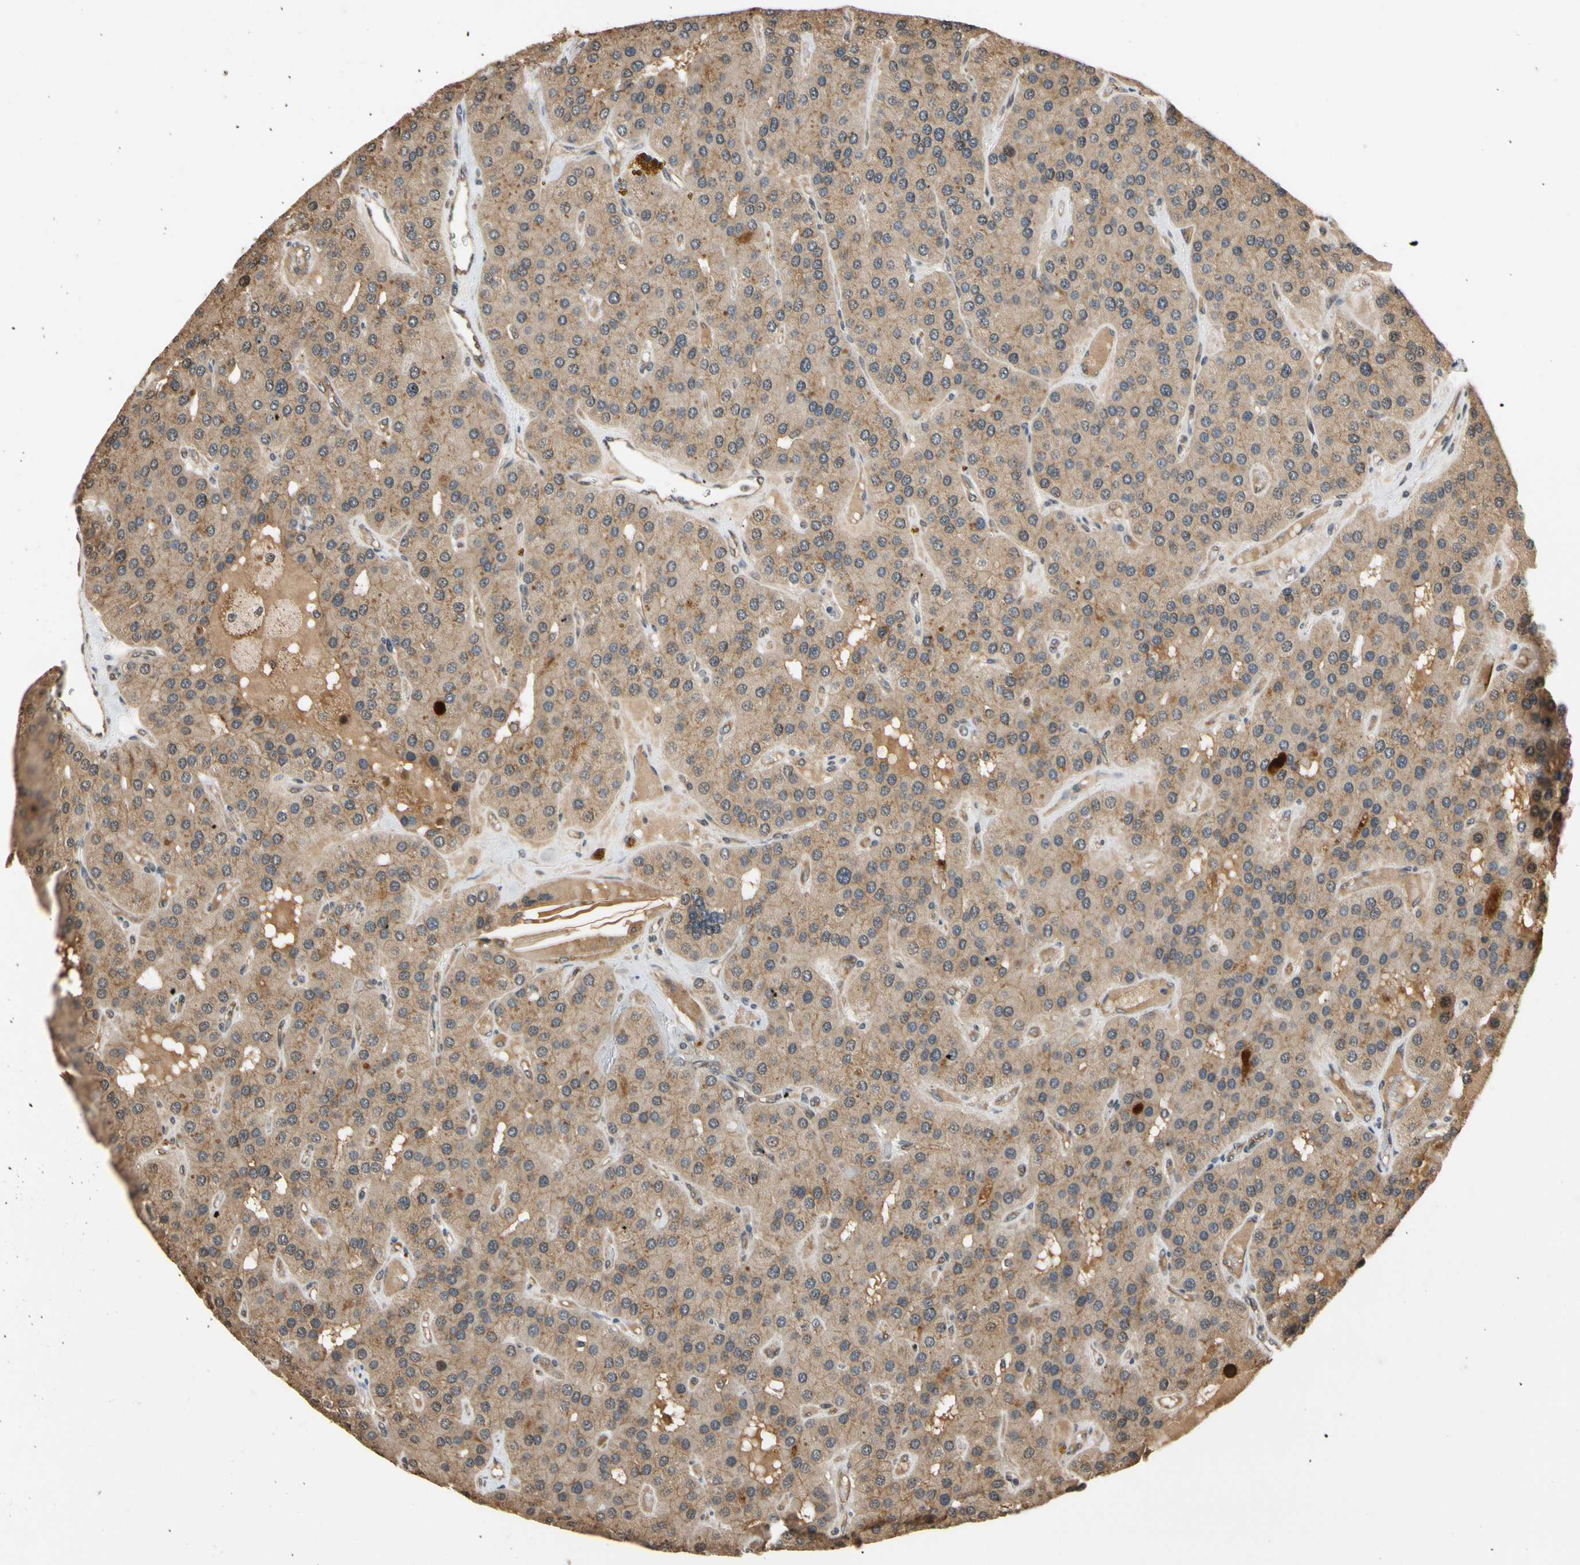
{"staining": {"intensity": "strong", "quantity": ">75%", "location": "cytoplasmic/membranous,nuclear"}, "tissue": "parathyroid gland", "cell_type": "Glandular cells", "image_type": "normal", "snomed": [{"axis": "morphology", "description": "Normal tissue, NOS"}, {"axis": "morphology", "description": "Adenoma, NOS"}, {"axis": "topography", "description": "Parathyroid gland"}], "caption": "Glandular cells exhibit high levels of strong cytoplasmic/membranous,nuclear expression in approximately >75% of cells in unremarkable parathyroid gland. The staining is performed using DAB (3,3'-diaminobenzidine) brown chromogen to label protein expression. The nuclei are counter-stained blue using hematoxylin.", "gene": "TMEM230", "patient": {"sex": "female", "age": 86}}